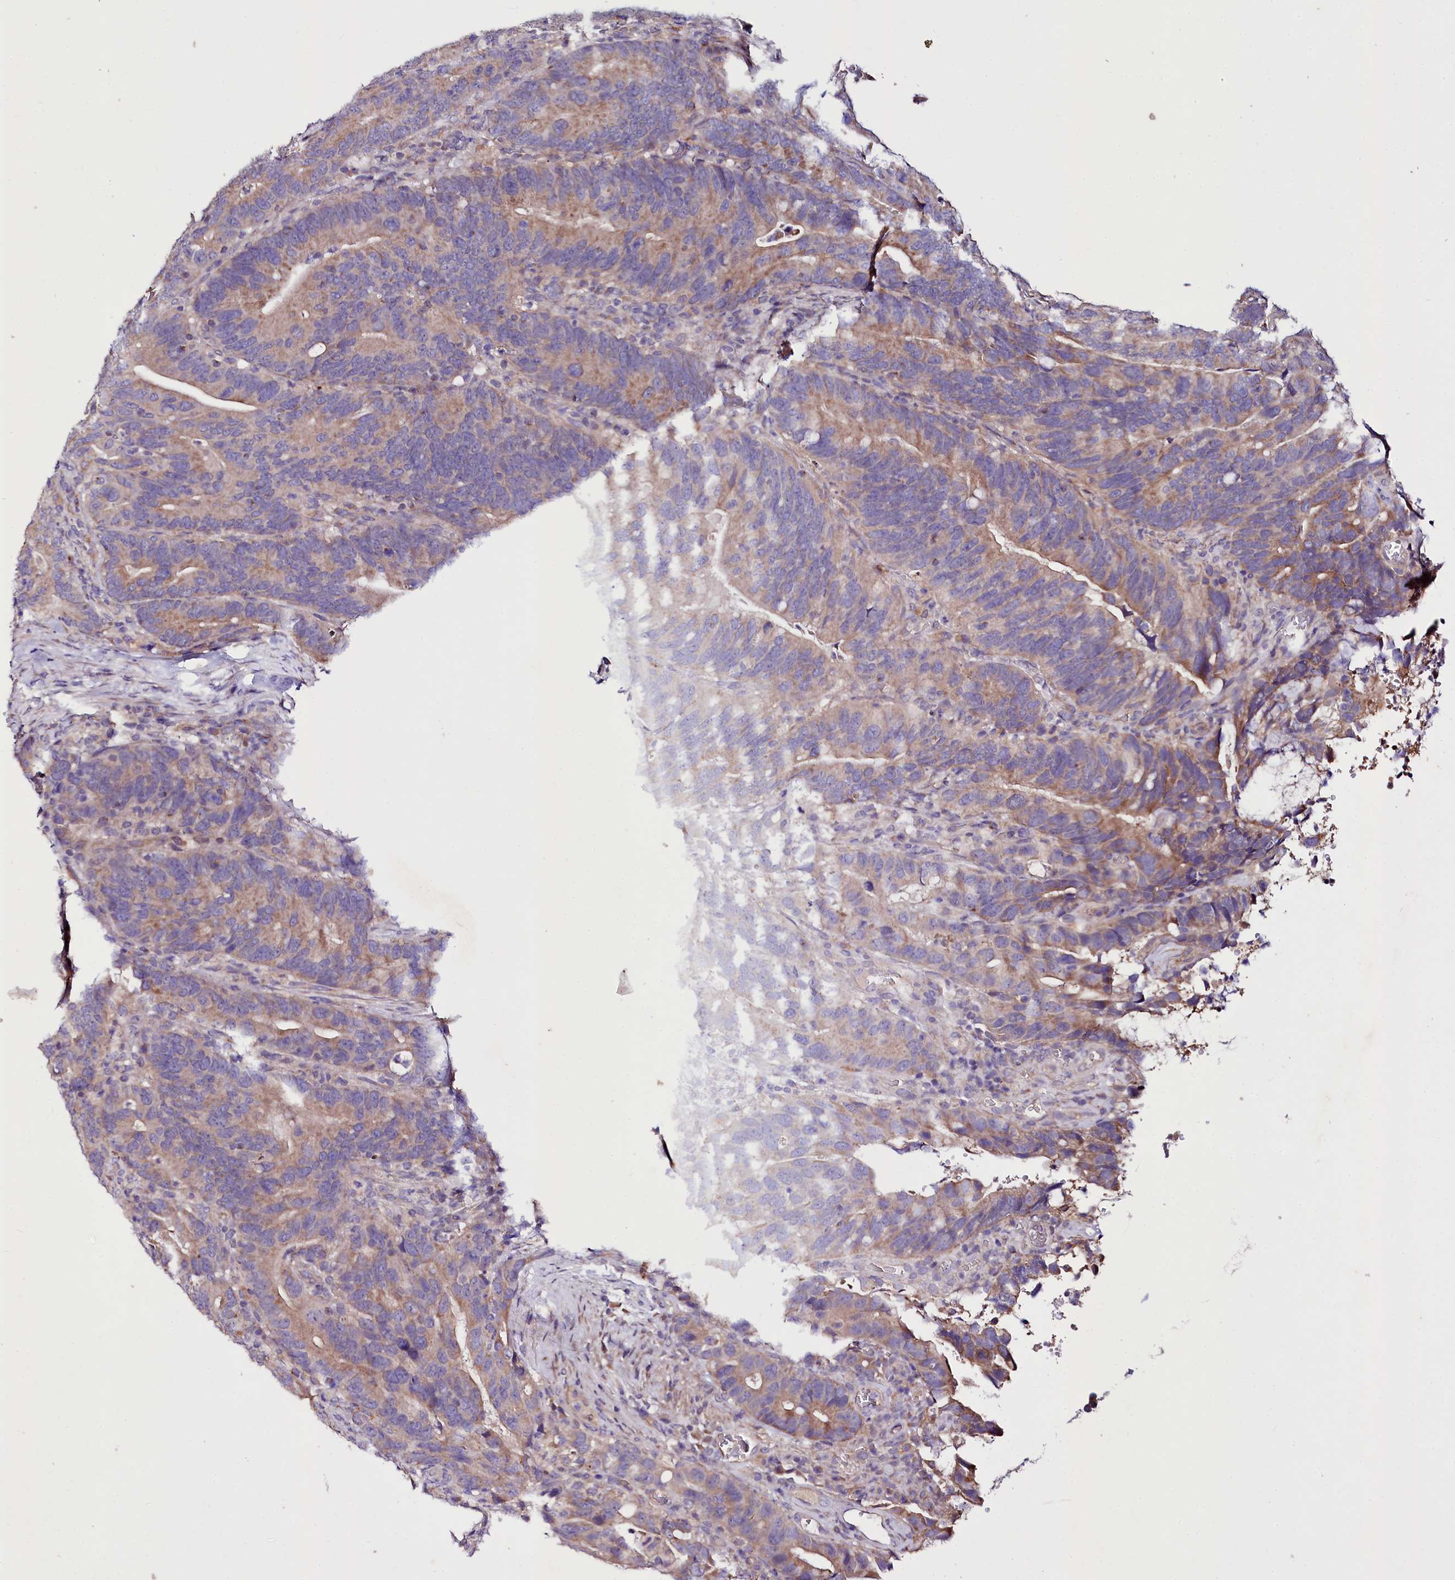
{"staining": {"intensity": "weak", "quantity": "25%-75%", "location": "cytoplasmic/membranous"}, "tissue": "colorectal cancer", "cell_type": "Tumor cells", "image_type": "cancer", "snomed": [{"axis": "morphology", "description": "Adenocarcinoma, NOS"}, {"axis": "topography", "description": "Colon"}], "caption": "Adenocarcinoma (colorectal) stained with immunohistochemistry (IHC) demonstrates weak cytoplasmic/membranous expression in about 25%-75% of tumor cells.", "gene": "ZNF45", "patient": {"sex": "female", "age": 66}}